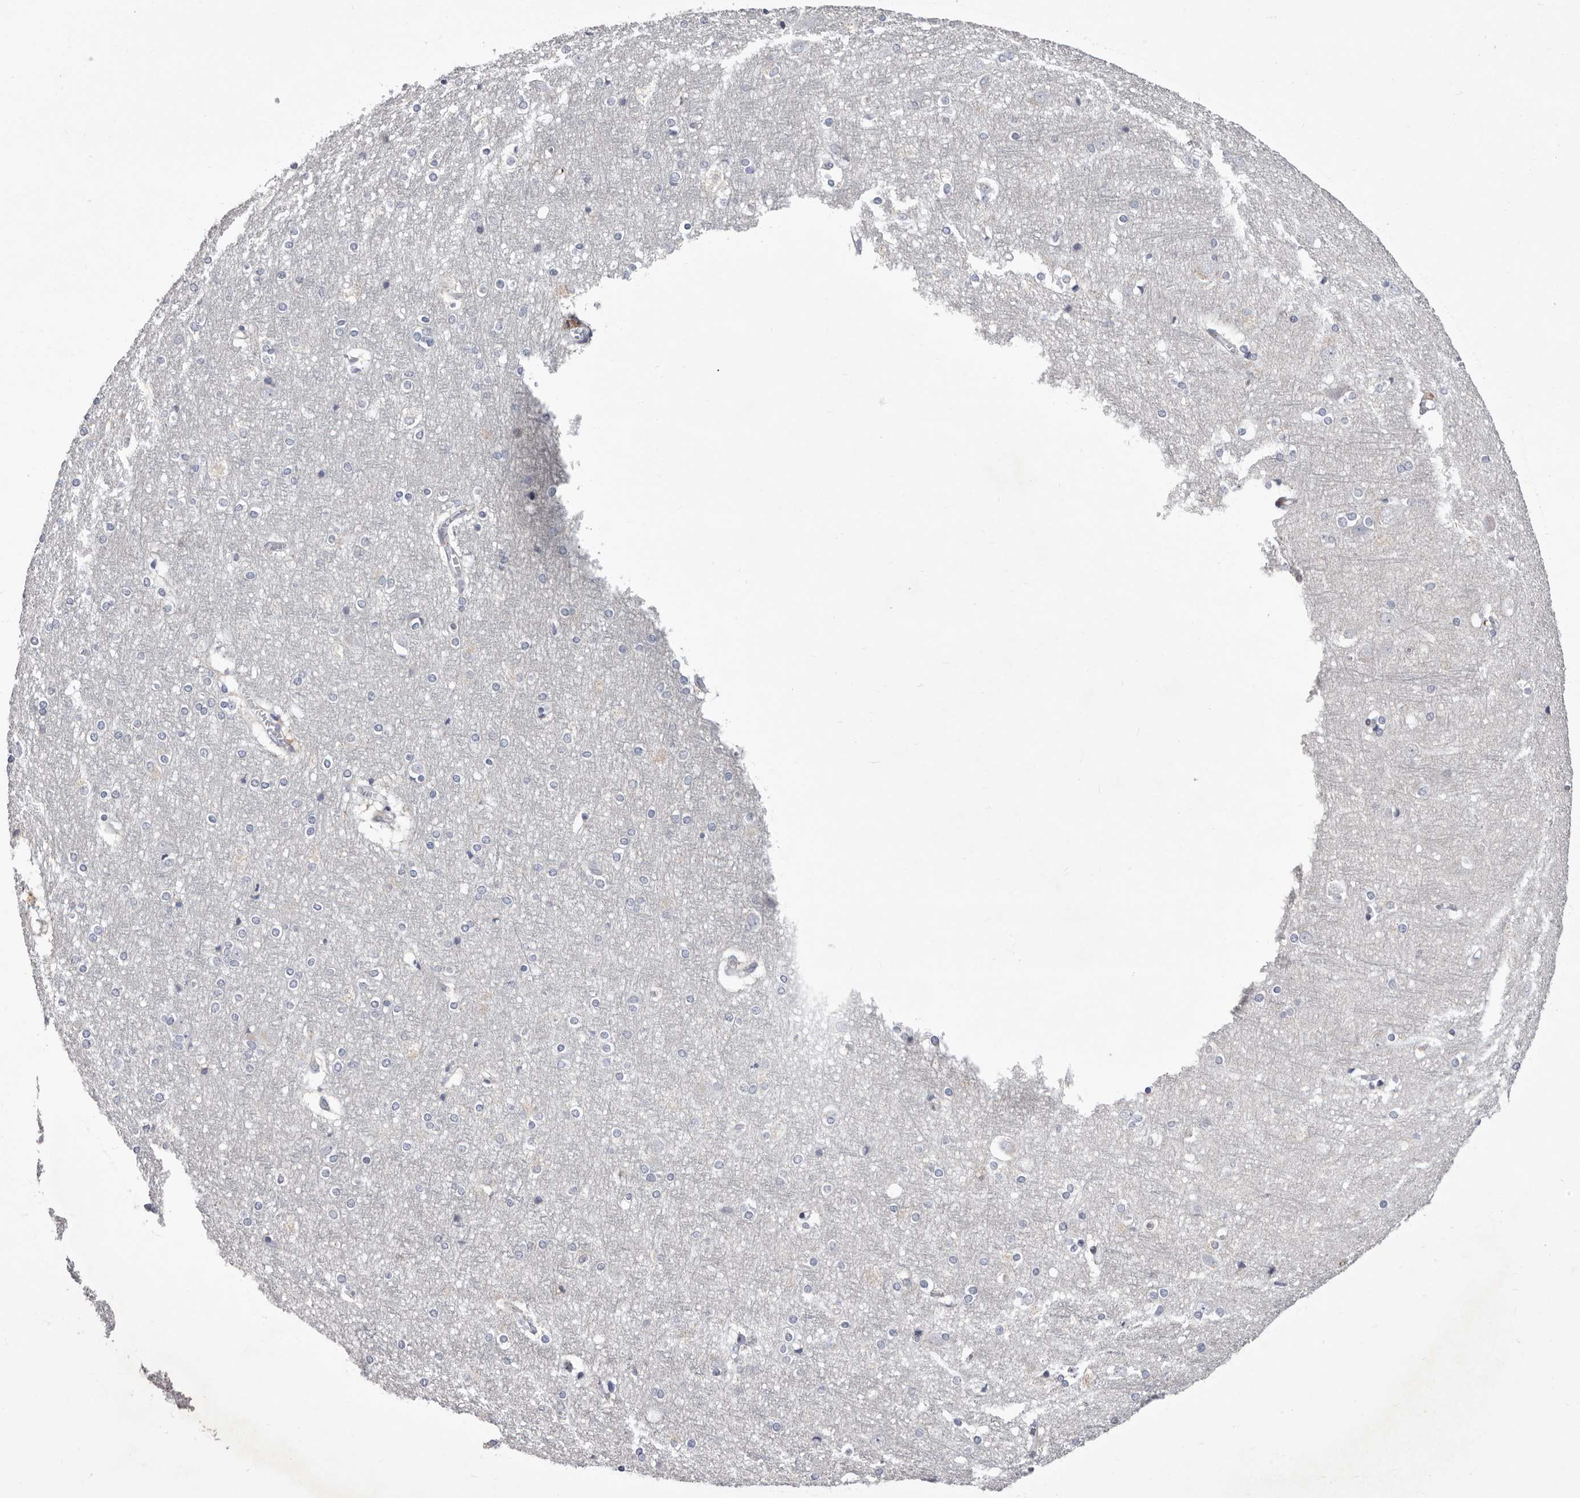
{"staining": {"intensity": "moderate", "quantity": ">75%", "location": "cytoplasmic/membranous"}, "tissue": "cerebral cortex", "cell_type": "Endothelial cells", "image_type": "normal", "snomed": [{"axis": "morphology", "description": "Normal tissue, NOS"}, {"axis": "topography", "description": "Cerebral cortex"}], "caption": "Immunohistochemical staining of unremarkable cerebral cortex shows >75% levels of moderate cytoplasmic/membranous protein staining in about >75% of endothelial cells.", "gene": "NUBPL", "patient": {"sex": "male", "age": 54}}